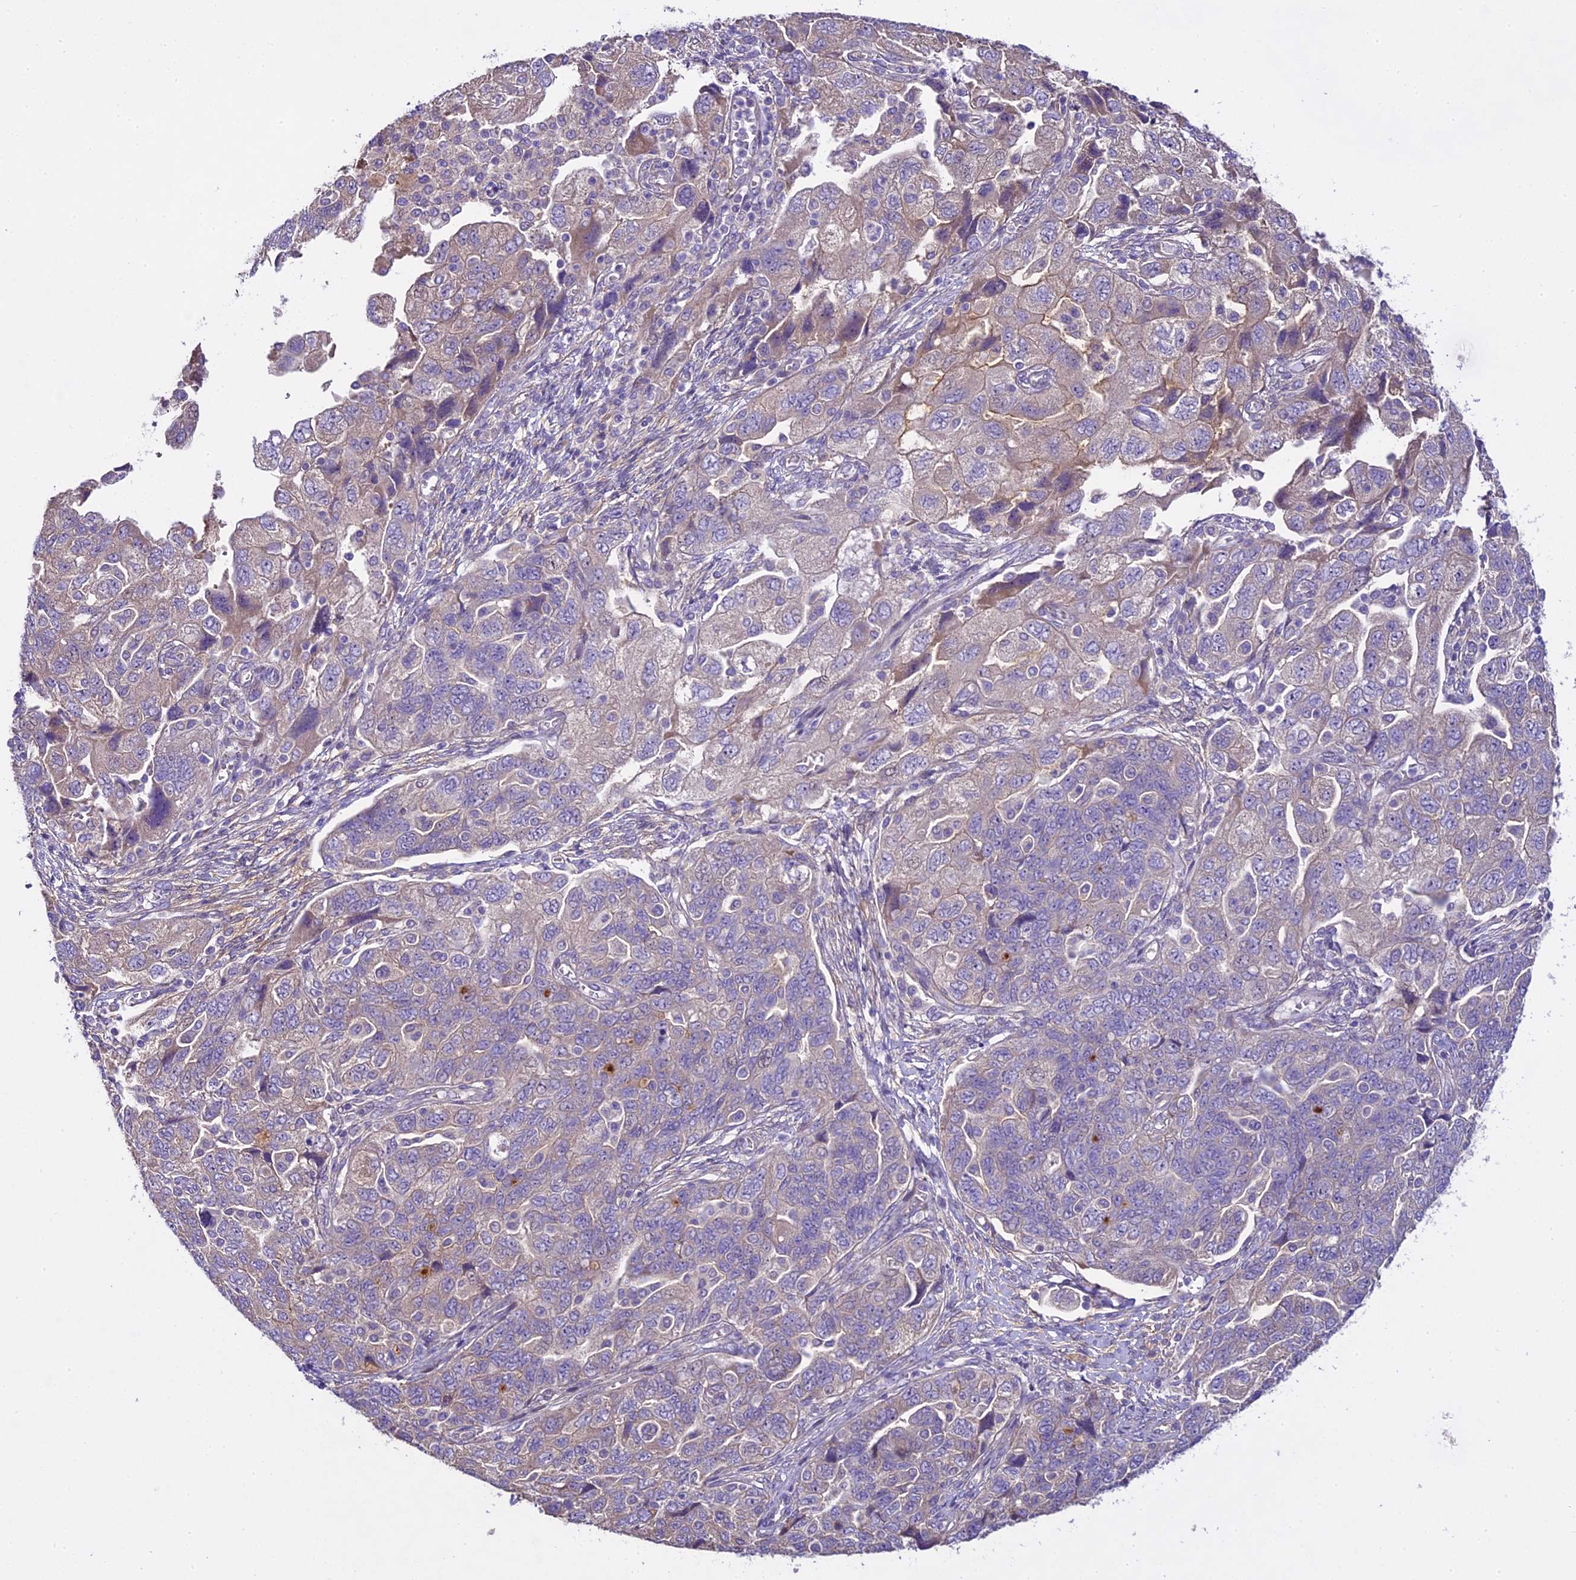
{"staining": {"intensity": "negative", "quantity": "none", "location": "none"}, "tissue": "ovarian cancer", "cell_type": "Tumor cells", "image_type": "cancer", "snomed": [{"axis": "morphology", "description": "Carcinoma, NOS"}, {"axis": "morphology", "description": "Cystadenocarcinoma, serous, NOS"}, {"axis": "topography", "description": "Ovary"}], "caption": "DAB (3,3'-diaminobenzidine) immunohistochemical staining of ovarian cancer displays no significant positivity in tumor cells.", "gene": "SPIRE1", "patient": {"sex": "female", "age": 69}}